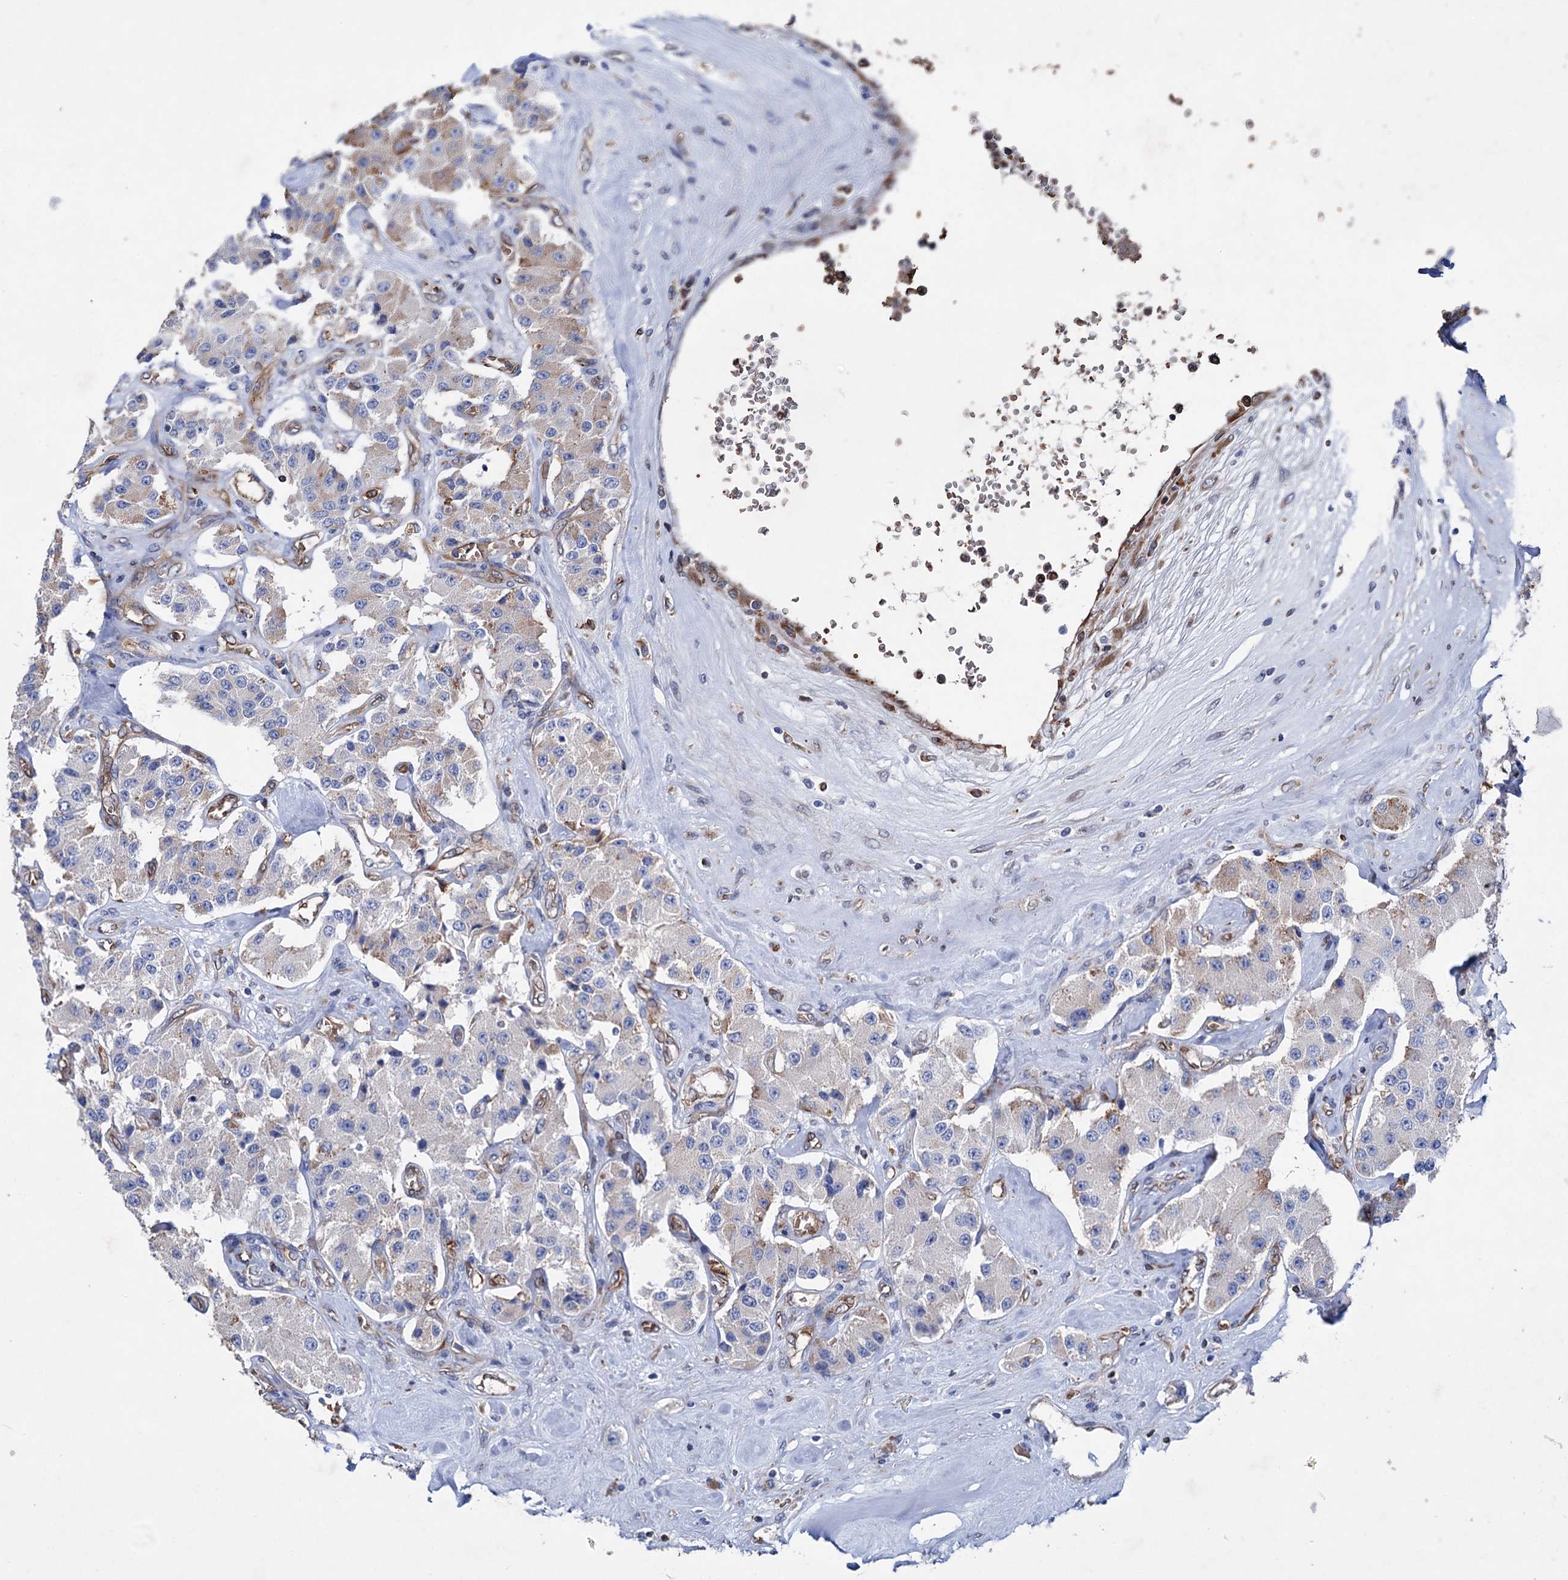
{"staining": {"intensity": "weak", "quantity": "<25%", "location": "cytoplasmic/membranous"}, "tissue": "carcinoid", "cell_type": "Tumor cells", "image_type": "cancer", "snomed": [{"axis": "morphology", "description": "Carcinoid, malignant, NOS"}, {"axis": "topography", "description": "Pancreas"}], "caption": "A micrograph of human carcinoid (malignant) is negative for staining in tumor cells.", "gene": "STING1", "patient": {"sex": "male", "age": 41}}